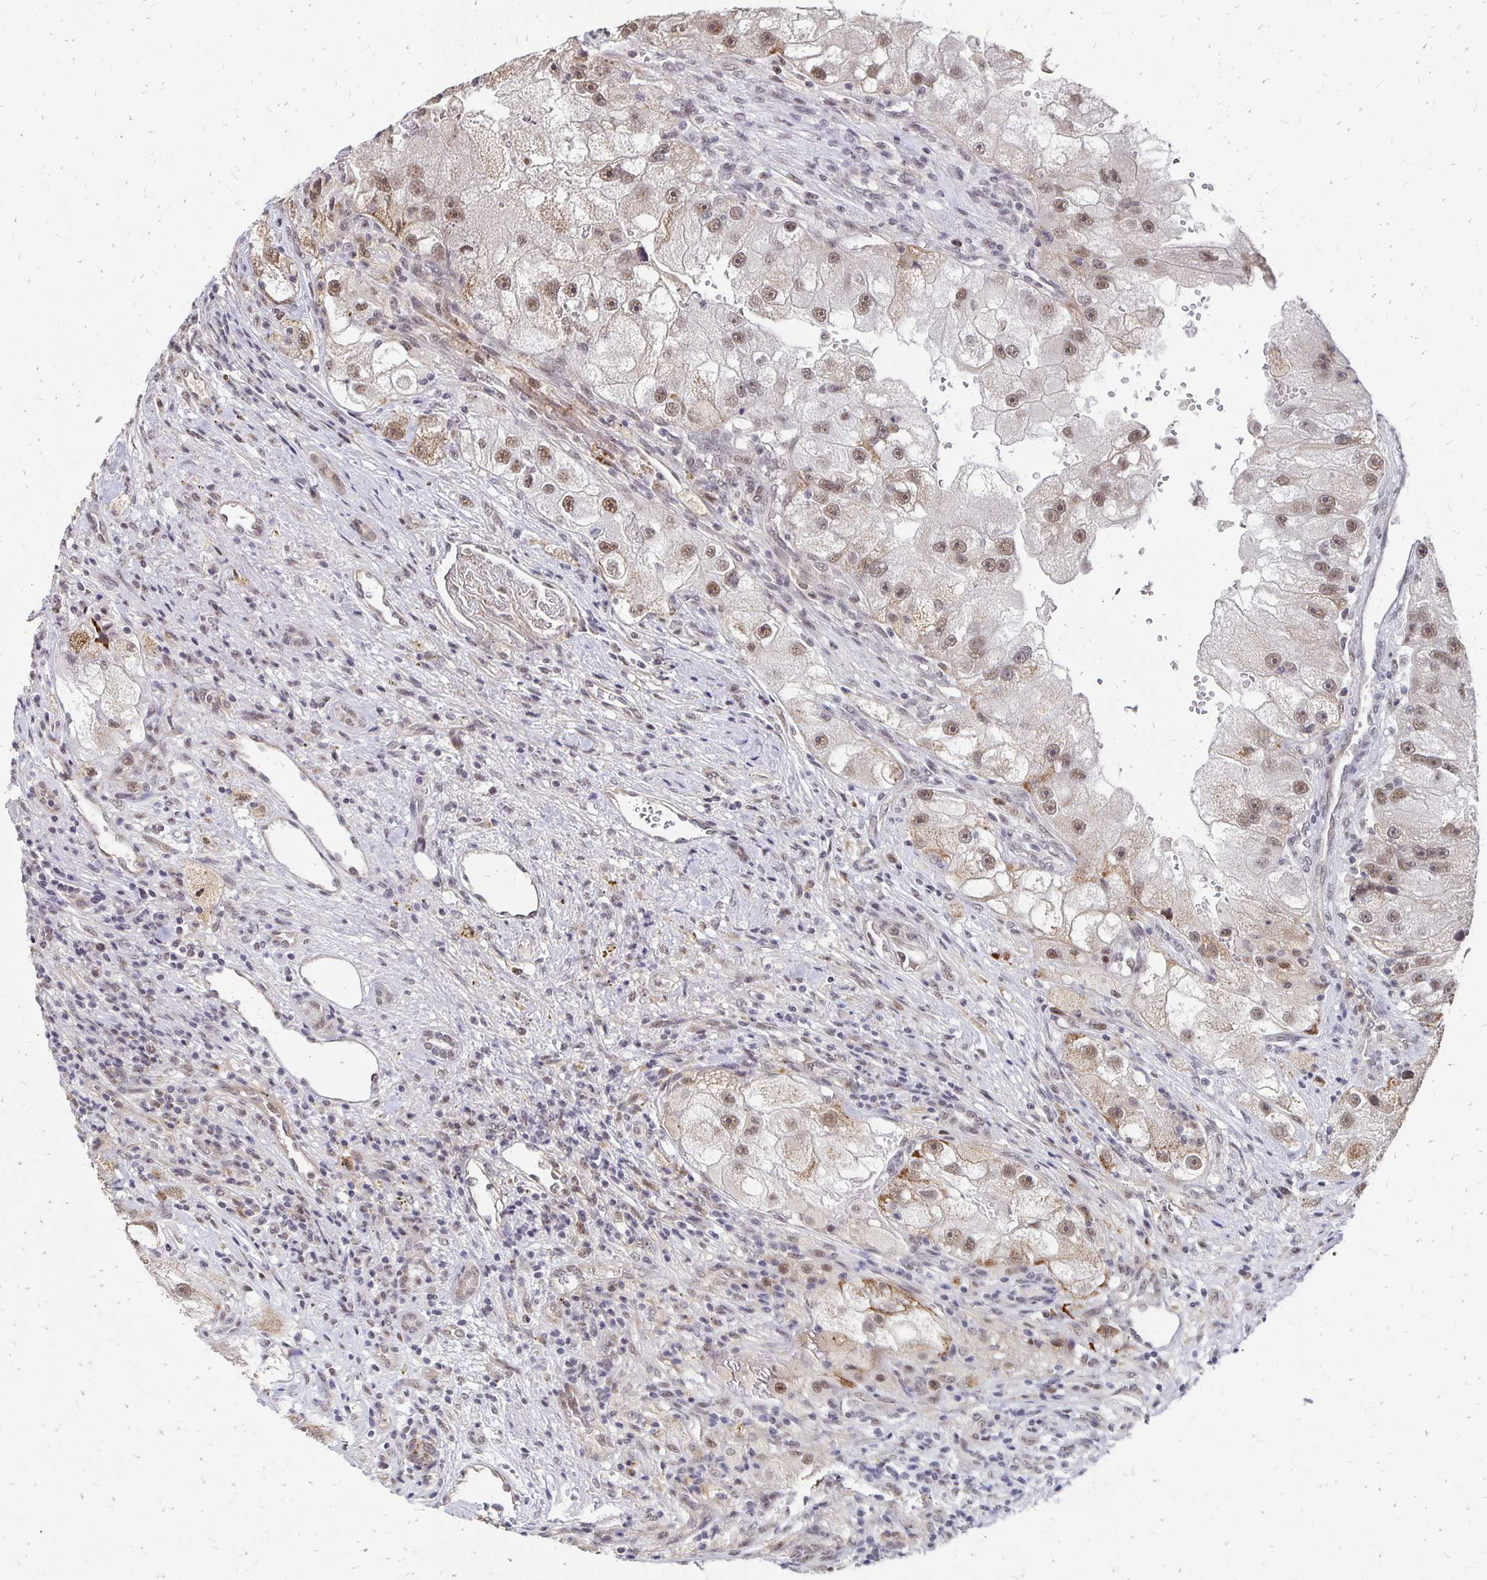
{"staining": {"intensity": "moderate", "quantity": ">75%", "location": "nuclear"}, "tissue": "renal cancer", "cell_type": "Tumor cells", "image_type": "cancer", "snomed": [{"axis": "morphology", "description": "Adenocarcinoma, NOS"}, {"axis": "topography", "description": "Kidney"}], "caption": "The image shows a brown stain indicating the presence of a protein in the nuclear of tumor cells in renal cancer (adenocarcinoma).", "gene": "CLASRP", "patient": {"sex": "male", "age": 63}}